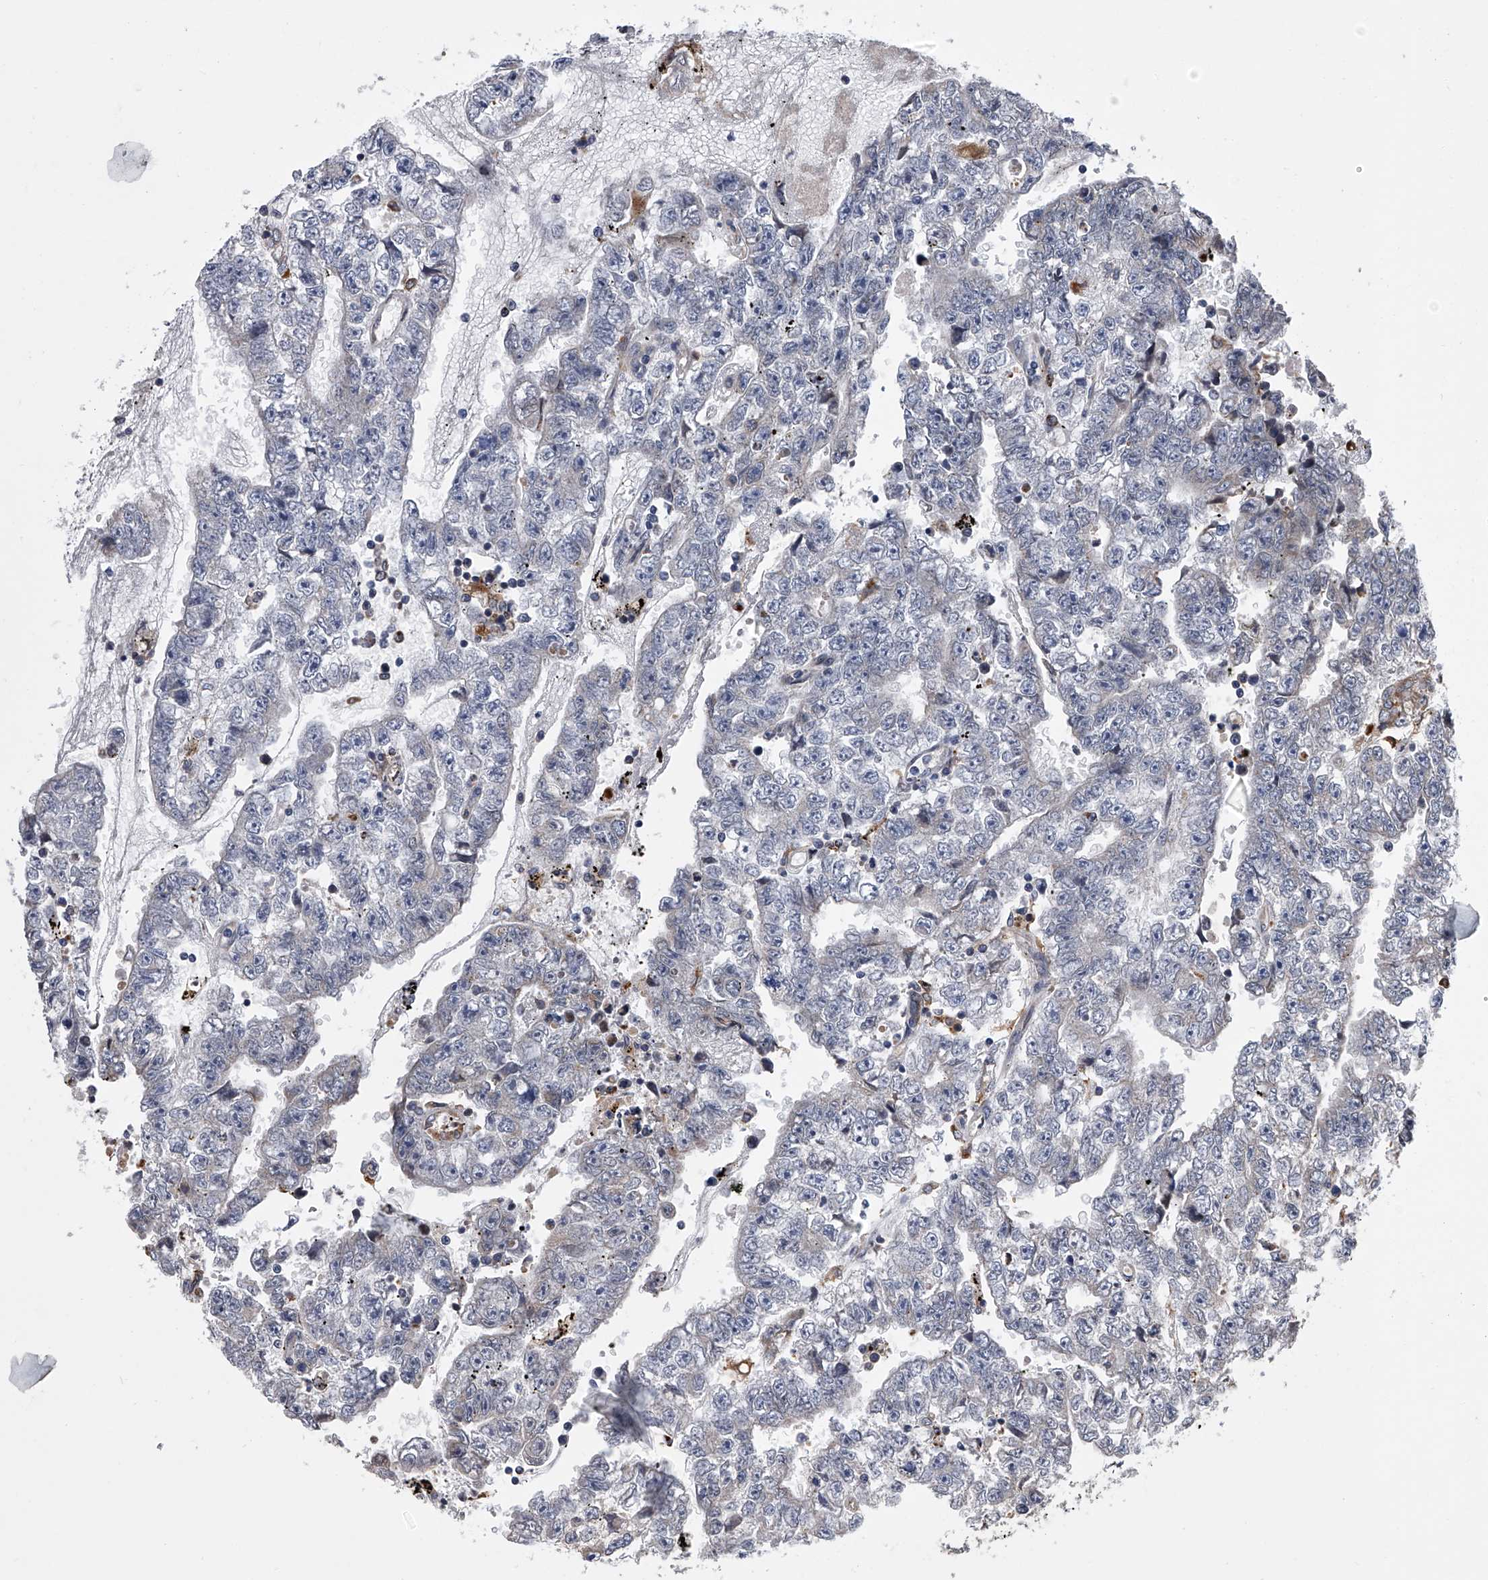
{"staining": {"intensity": "negative", "quantity": "none", "location": "none"}, "tissue": "testis cancer", "cell_type": "Tumor cells", "image_type": "cancer", "snomed": [{"axis": "morphology", "description": "Carcinoma, Embryonal, NOS"}, {"axis": "topography", "description": "Testis"}], "caption": "This is an immunohistochemistry histopathology image of testis embryonal carcinoma. There is no positivity in tumor cells.", "gene": "TRIM8", "patient": {"sex": "male", "age": 25}}